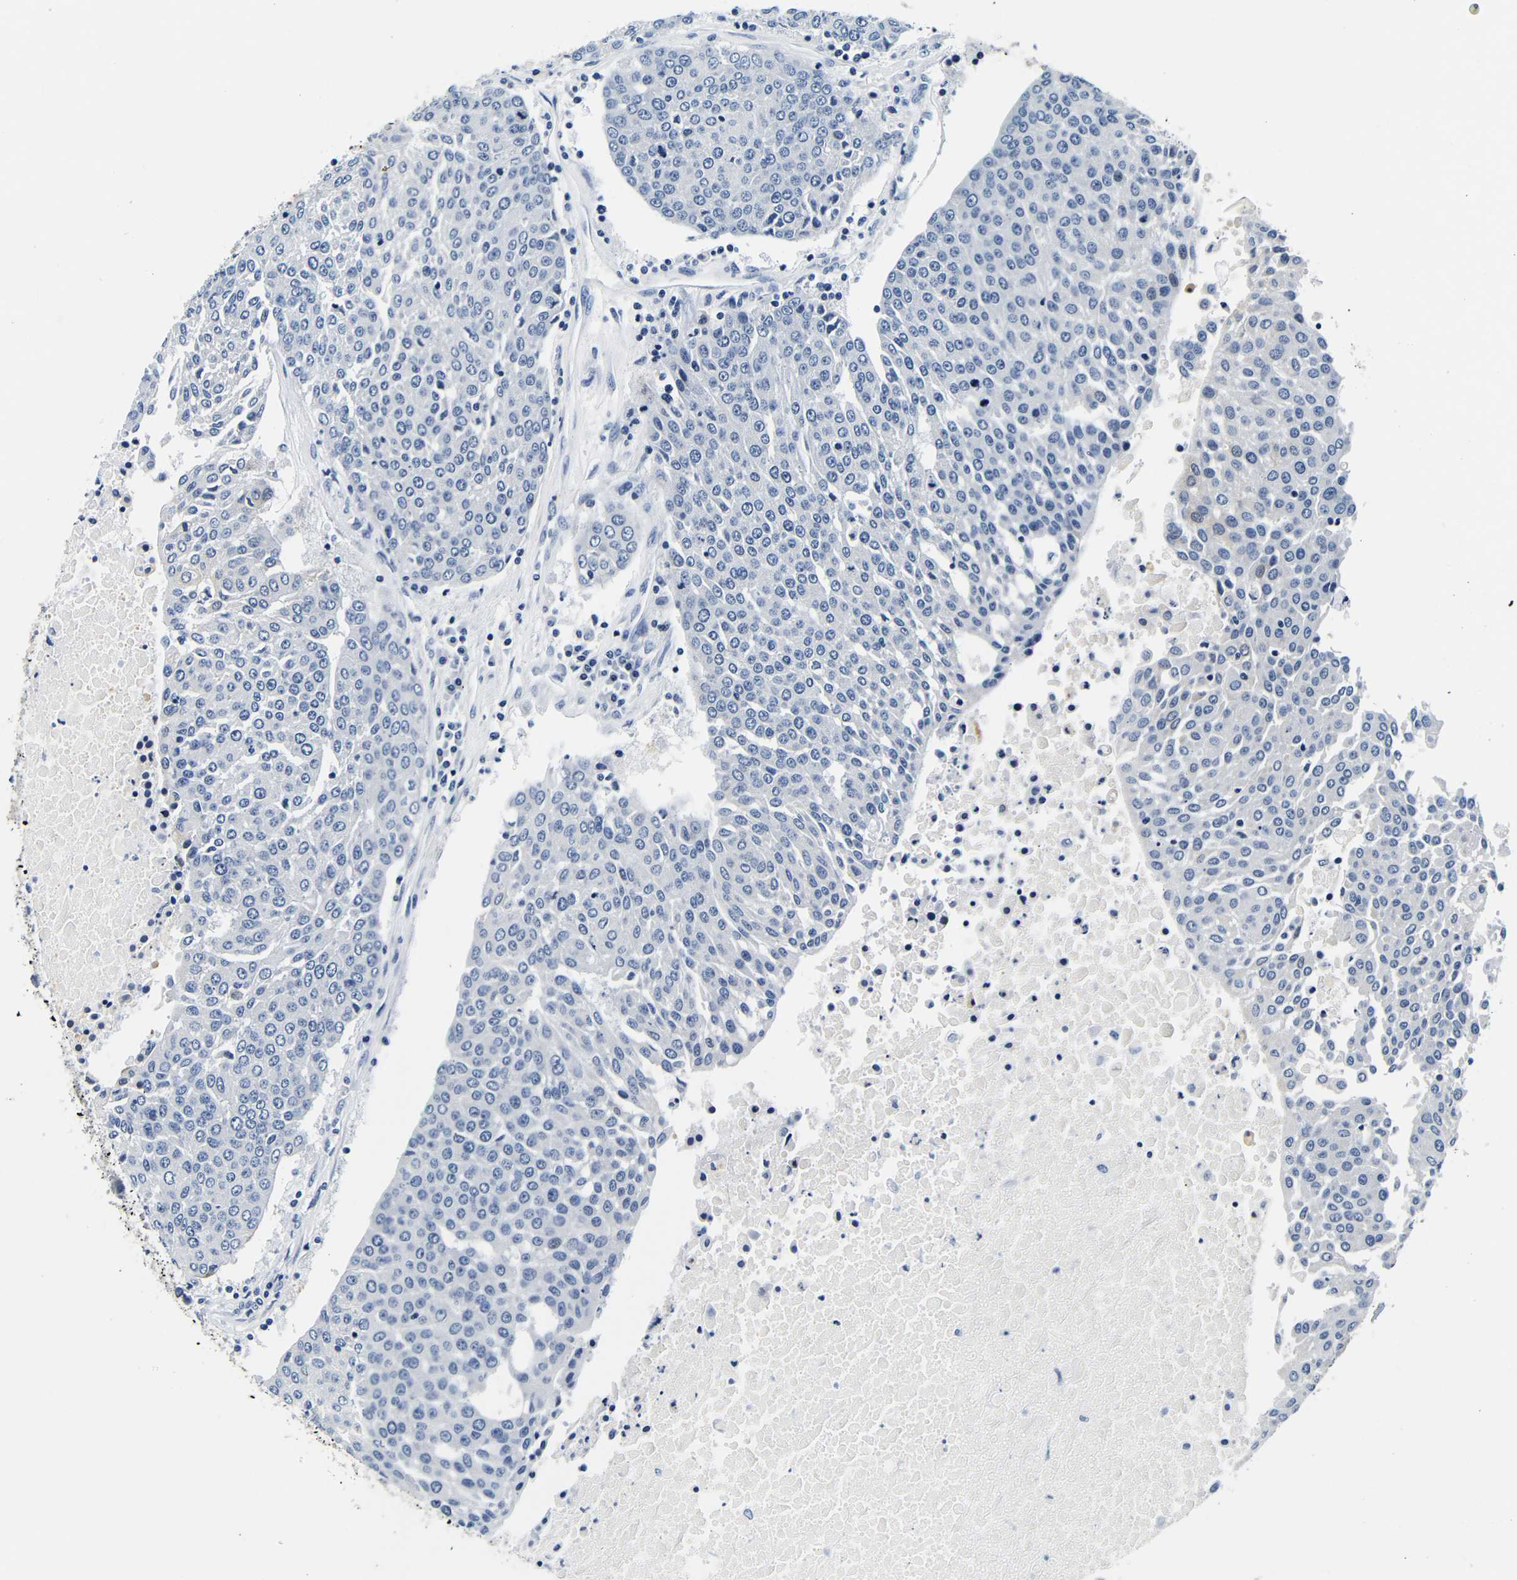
{"staining": {"intensity": "negative", "quantity": "none", "location": "none"}, "tissue": "urothelial cancer", "cell_type": "Tumor cells", "image_type": "cancer", "snomed": [{"axis": "morphology", "description": "Urothelial carcinoma, High grade"}, {"axis": "topography", "description": "Urinary bladder"}], "caption": "DAB immunohistochemical staining of high-grade urothelial carcinoma shows no significant expression in tumor cells.", "gene": "GP1BA", "patient": {"sex": "female", "age": 85}}